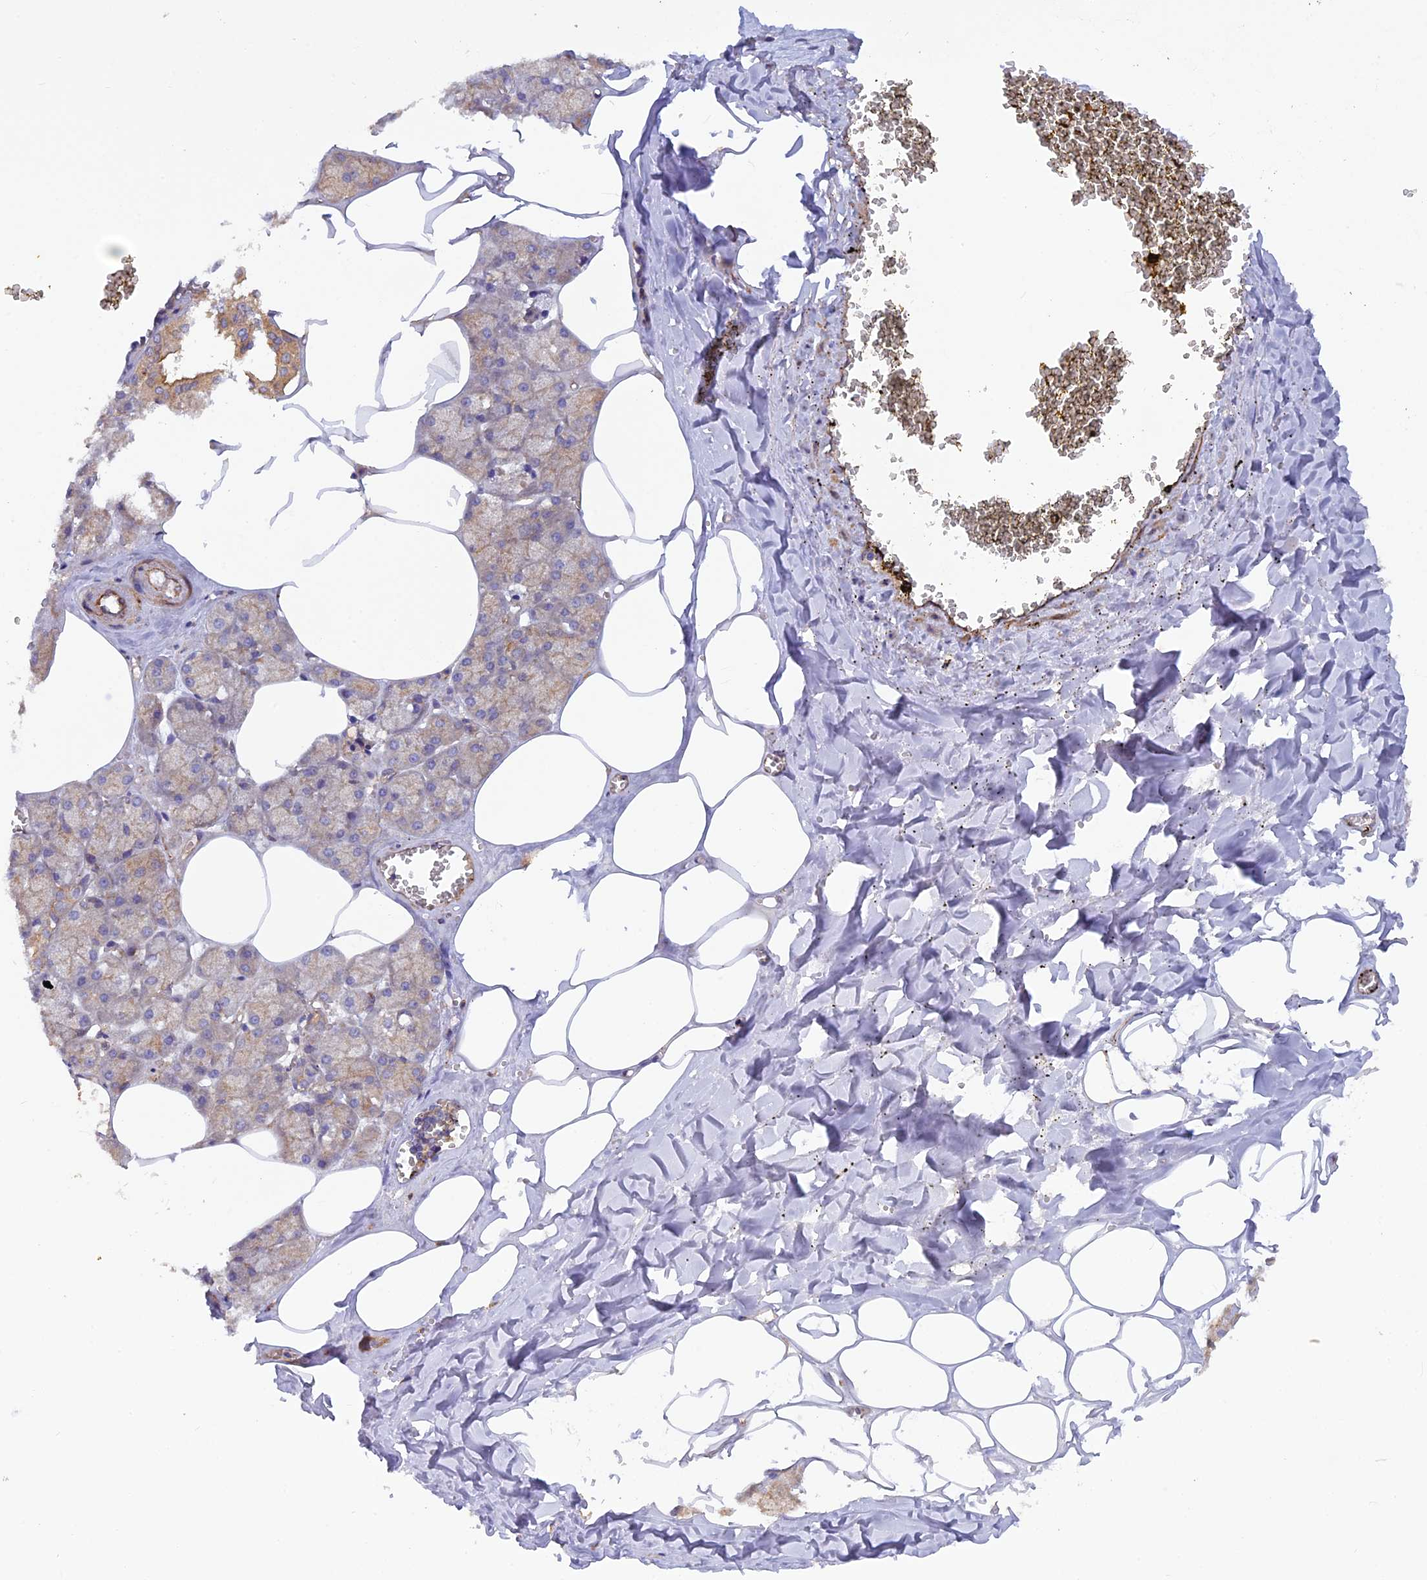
{"staining": {"intensity": "moderate", "quantity": "25%-75%", "location": "cytoplasmic/membranous"}, "tissue": "salivary gland", "cell_type": "Glandular cells", "image_type": "normal", "snomed": [{"axis": "morphology", "description": "Normal tissue, NOS"}, {"axis": "topography", "description": "Salivary gland"}], "caption": "High-power microscopy captured an immunohistochemistry photomicrograph of unremarkable salivary gland, revealing moderate cytoplasmic/membranous expression in about 25%-75% of glandular cells. (IHC, brightfield microscopy, high magnification).", "gene": "ADAMTS15", "patient": {"sex": "male", "age": 62}}